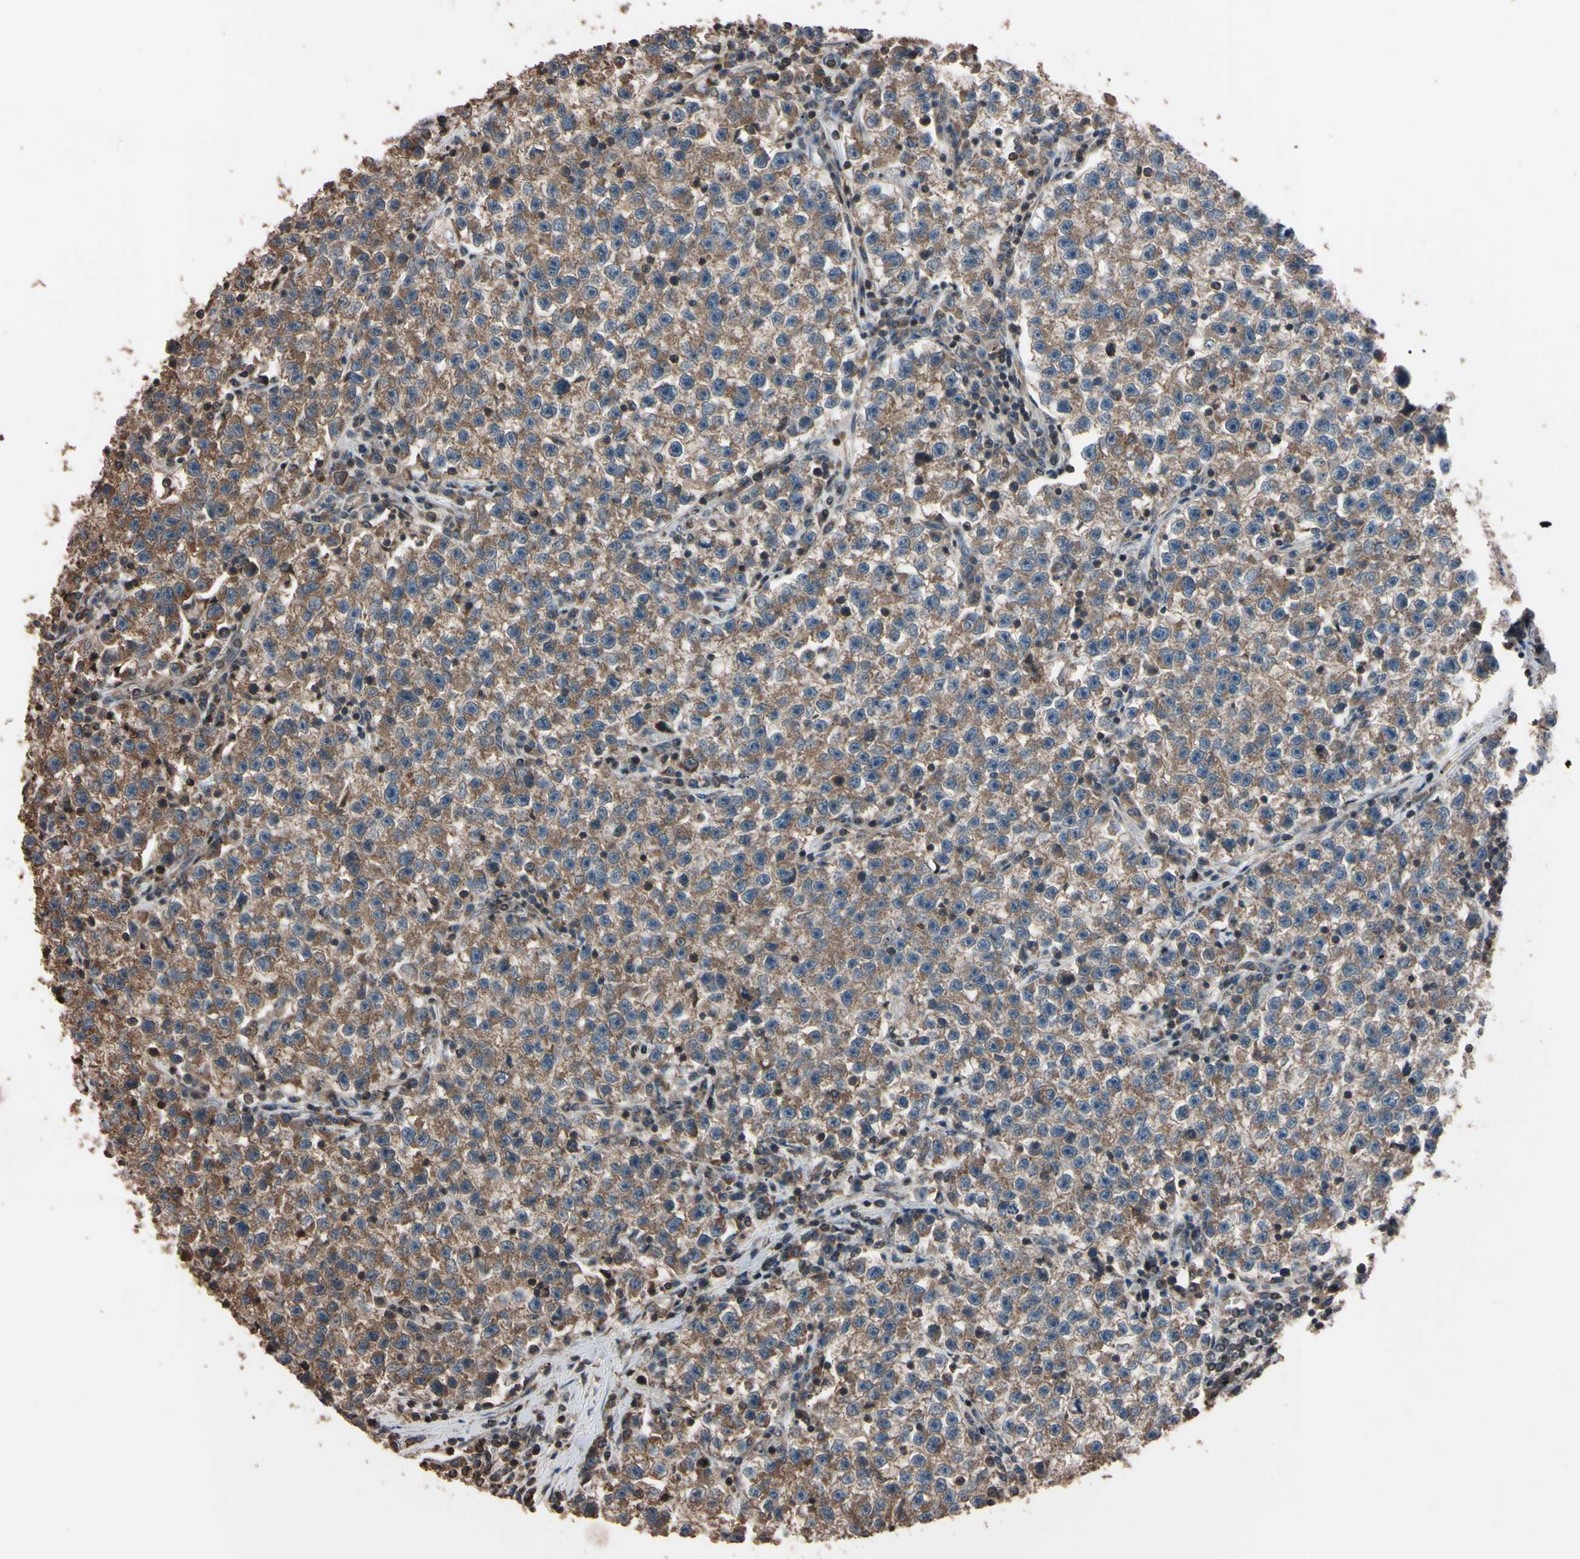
{"staining": {"intensity": "moderate", "quantity": "25%-75%", "location": "cytoplasmic/membranous"}, "tissue": "testis cancer", "cell_type": "Tumor cells", "image_type": "cancer", "snomed": [{"axis": "morphology", "description": "Seminoma, NOS"}, {"axis": "topography", "description": "Testis"}], "caption": "Testis seminoma tissue demonstrates moderate cytoplasmic/membranous expression in about 25%-75% of tumor cells", "gene": "TNFRSF1A", "patient": {"sex": "male", "age": 22}}